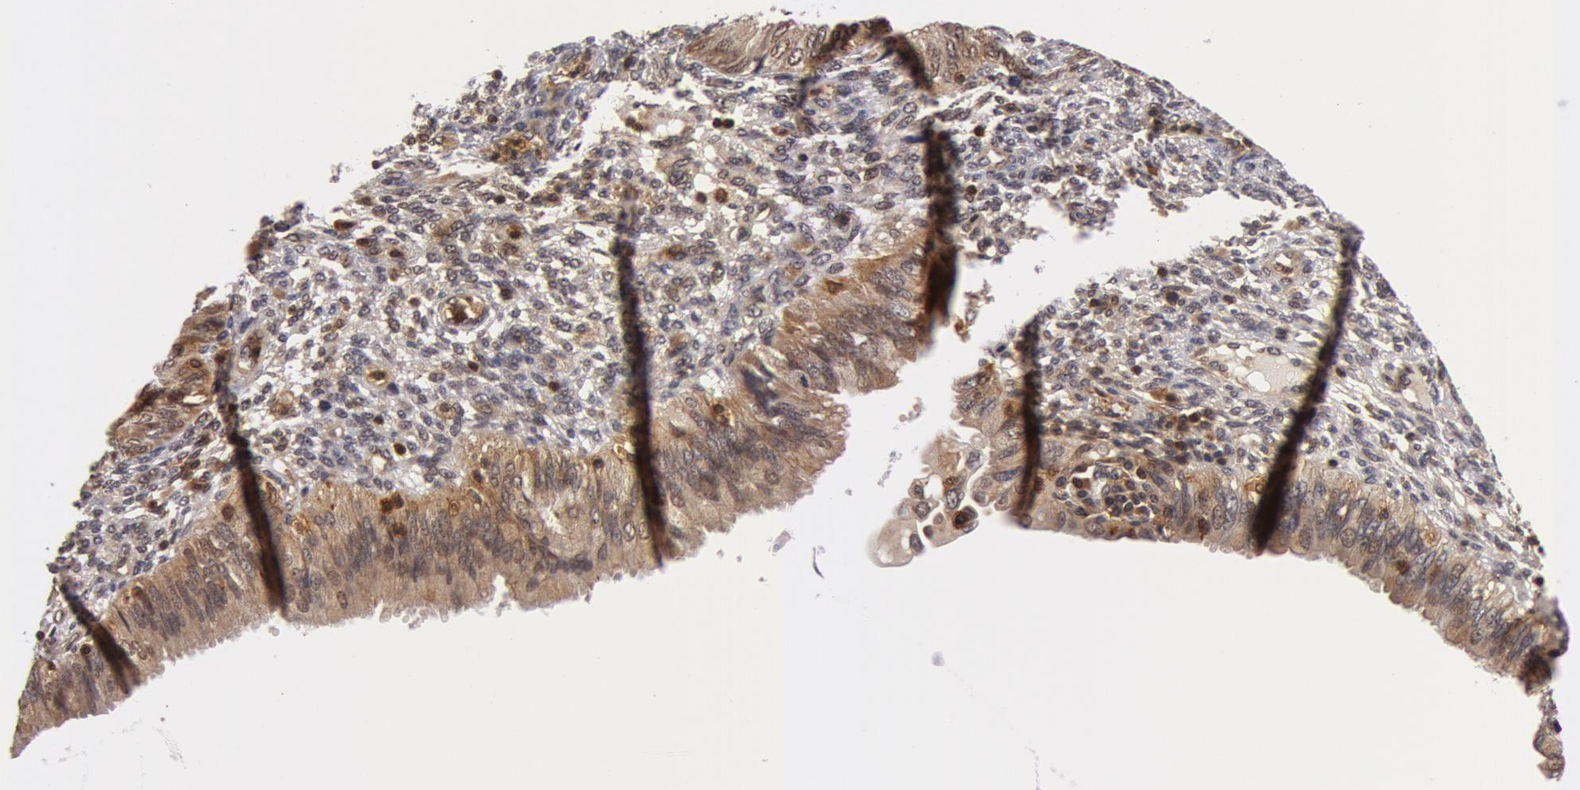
{"staining": {"intensity": "negative", "quantity": "none", "location": "none"}, "tissue": "endometrial cancer", "cell_type": "Tumor cells", "image_type": "cancer", "snomed": [{"axis": "morphology", "description": "Adenocarcinoma, NOS"}, {"axis": "topography", "description": "Endometrium"}], "caption": "Micrograph shows no significant protein positivity in tumor cells of endometrial cancer. (Immunohistochemistry, brightfield microscopy, high magnification).", "gene": "ZNF350", "patient": {"sex": "female", "age": 51}}